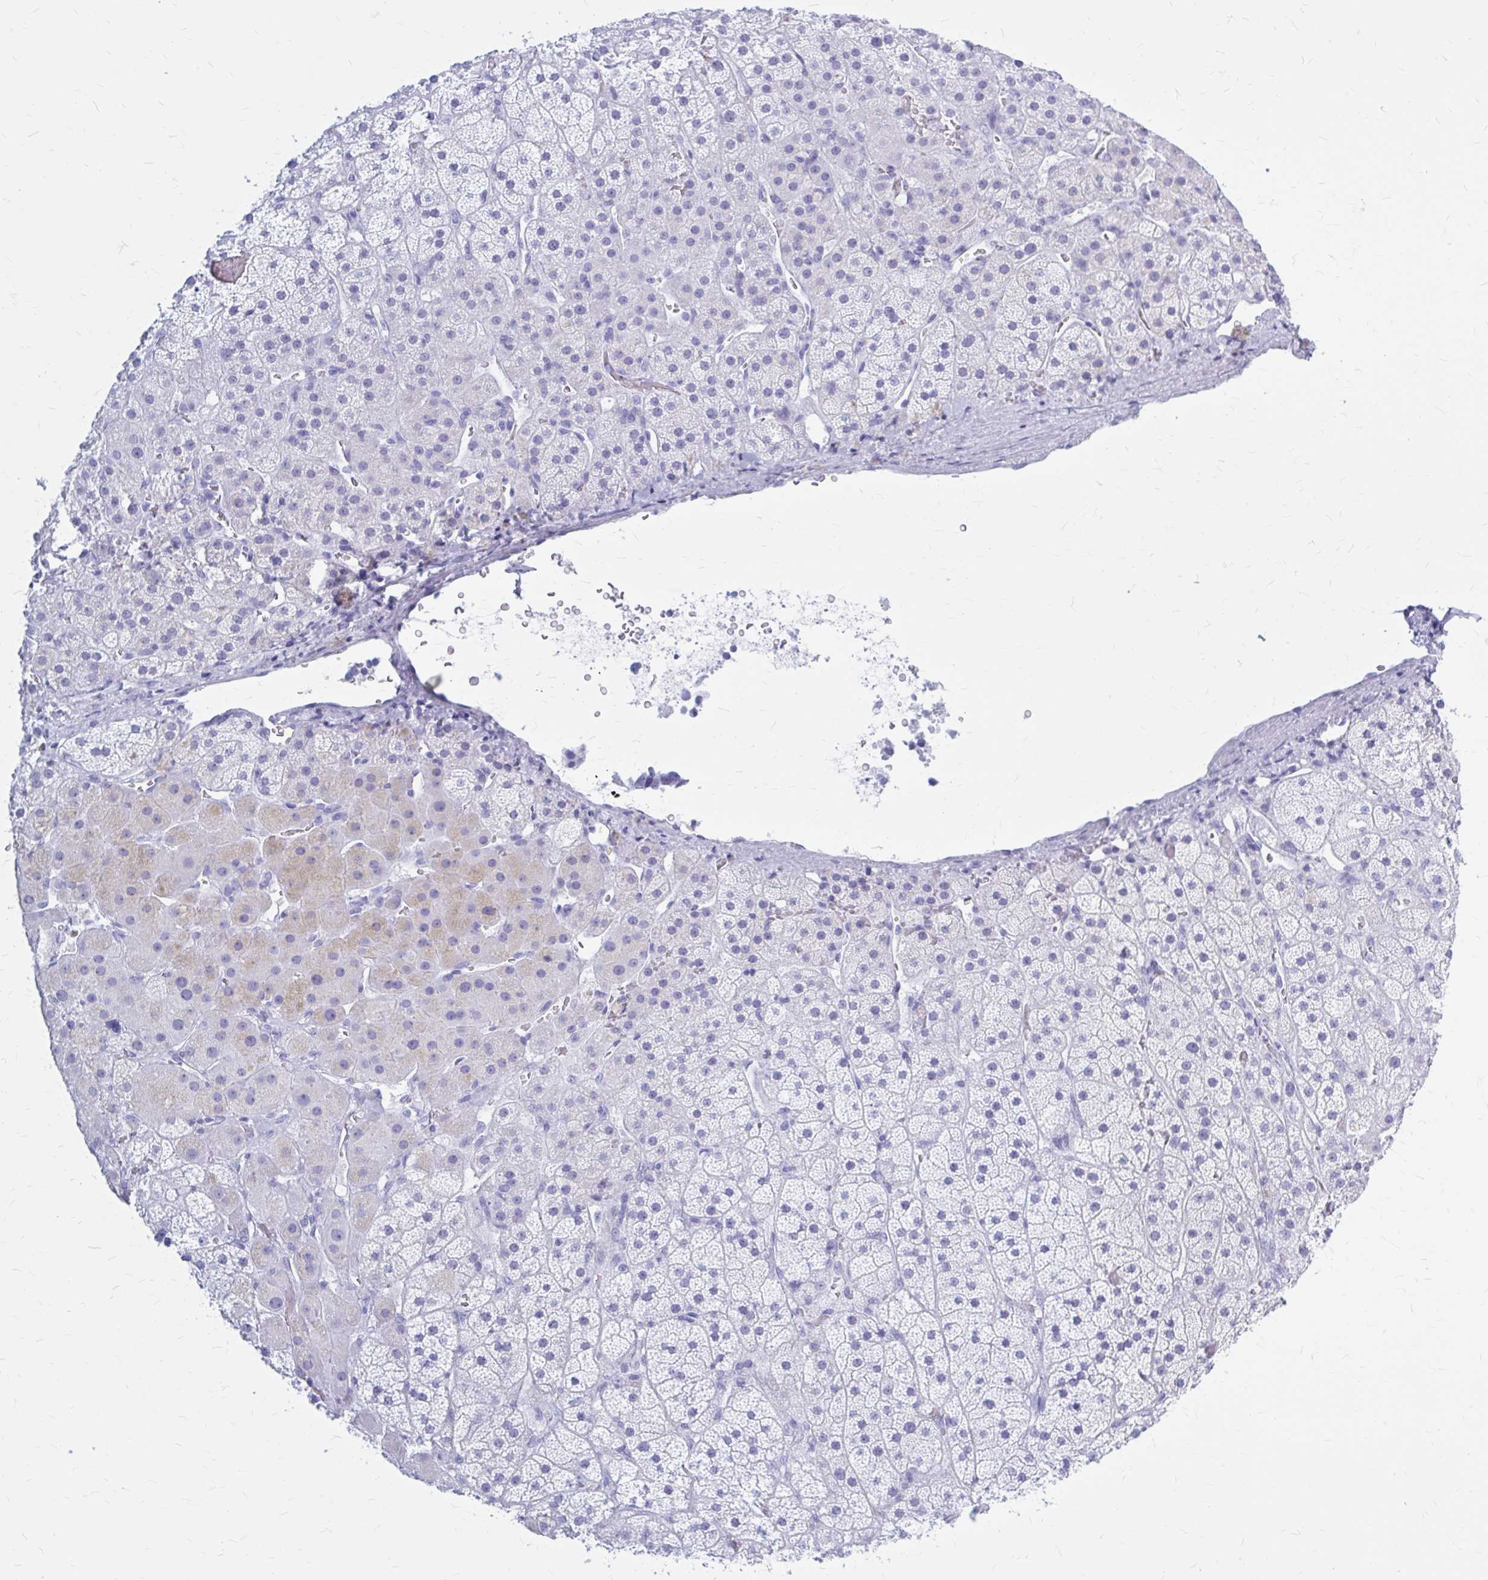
{"staining": {"intensity": "weak", "quantity": "<25%", "location": "cytoplasmic/membranous"}, "tissue": "adrenal gland", "cell_type": "Glandular cells", "image_type": "normal", "snomed": [{"axis": "morphology", "description": "Normal tissue, NOS"}, {"axis": "topography", "description": "Adrenal gland"}], "caption": "A histopathology image of adrenal gland stained for a protein exhibits no brown staining in glandular cells.", "gene": "KLHDC7A", "patient": {"sex": "male", "age": 57}}